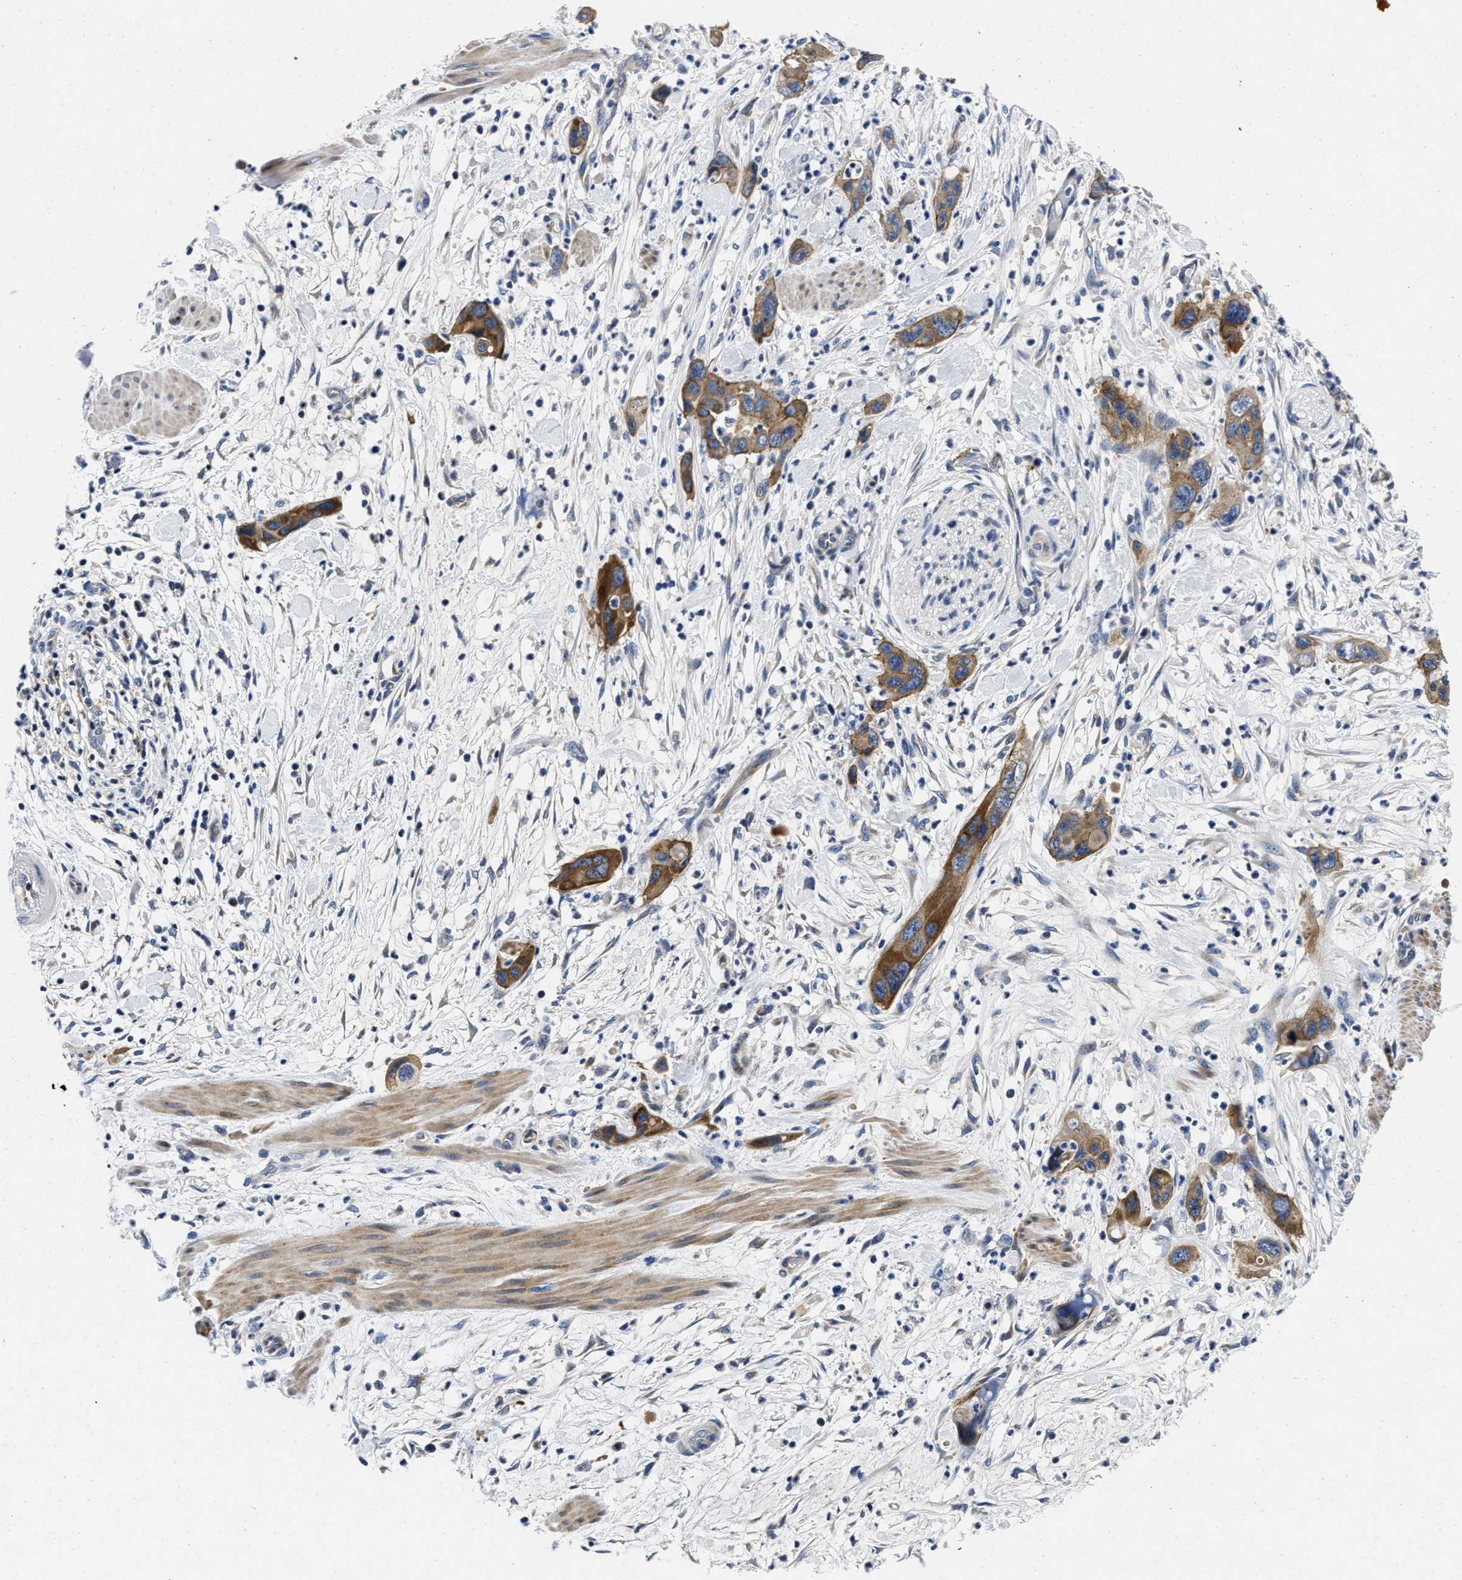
{"staining": {"intensity": "moderate", "quantity": ">75%", "location": "cytoplasmic/membranous"}, "tissue": "pancreatic cancer", "cell_type": "Tumor cells", "image_type": "cancer", "snomed": [{"axis": "morphology", "description": "Adenocarcinoma, NOS"}, {"axis": "topography", "description": "Pancreas"}], "caption": "Pancreatic adenocarcinoma stained for a protein reveals moderate cytoplasmic/membranous positivity in tumor cells. (DAB (3,3'-diaminobenzidine) = brown stain, brightfield microscopy at high magnification).", "gene": "LAD1", "patient": {"sex": "female", "age": 71}}